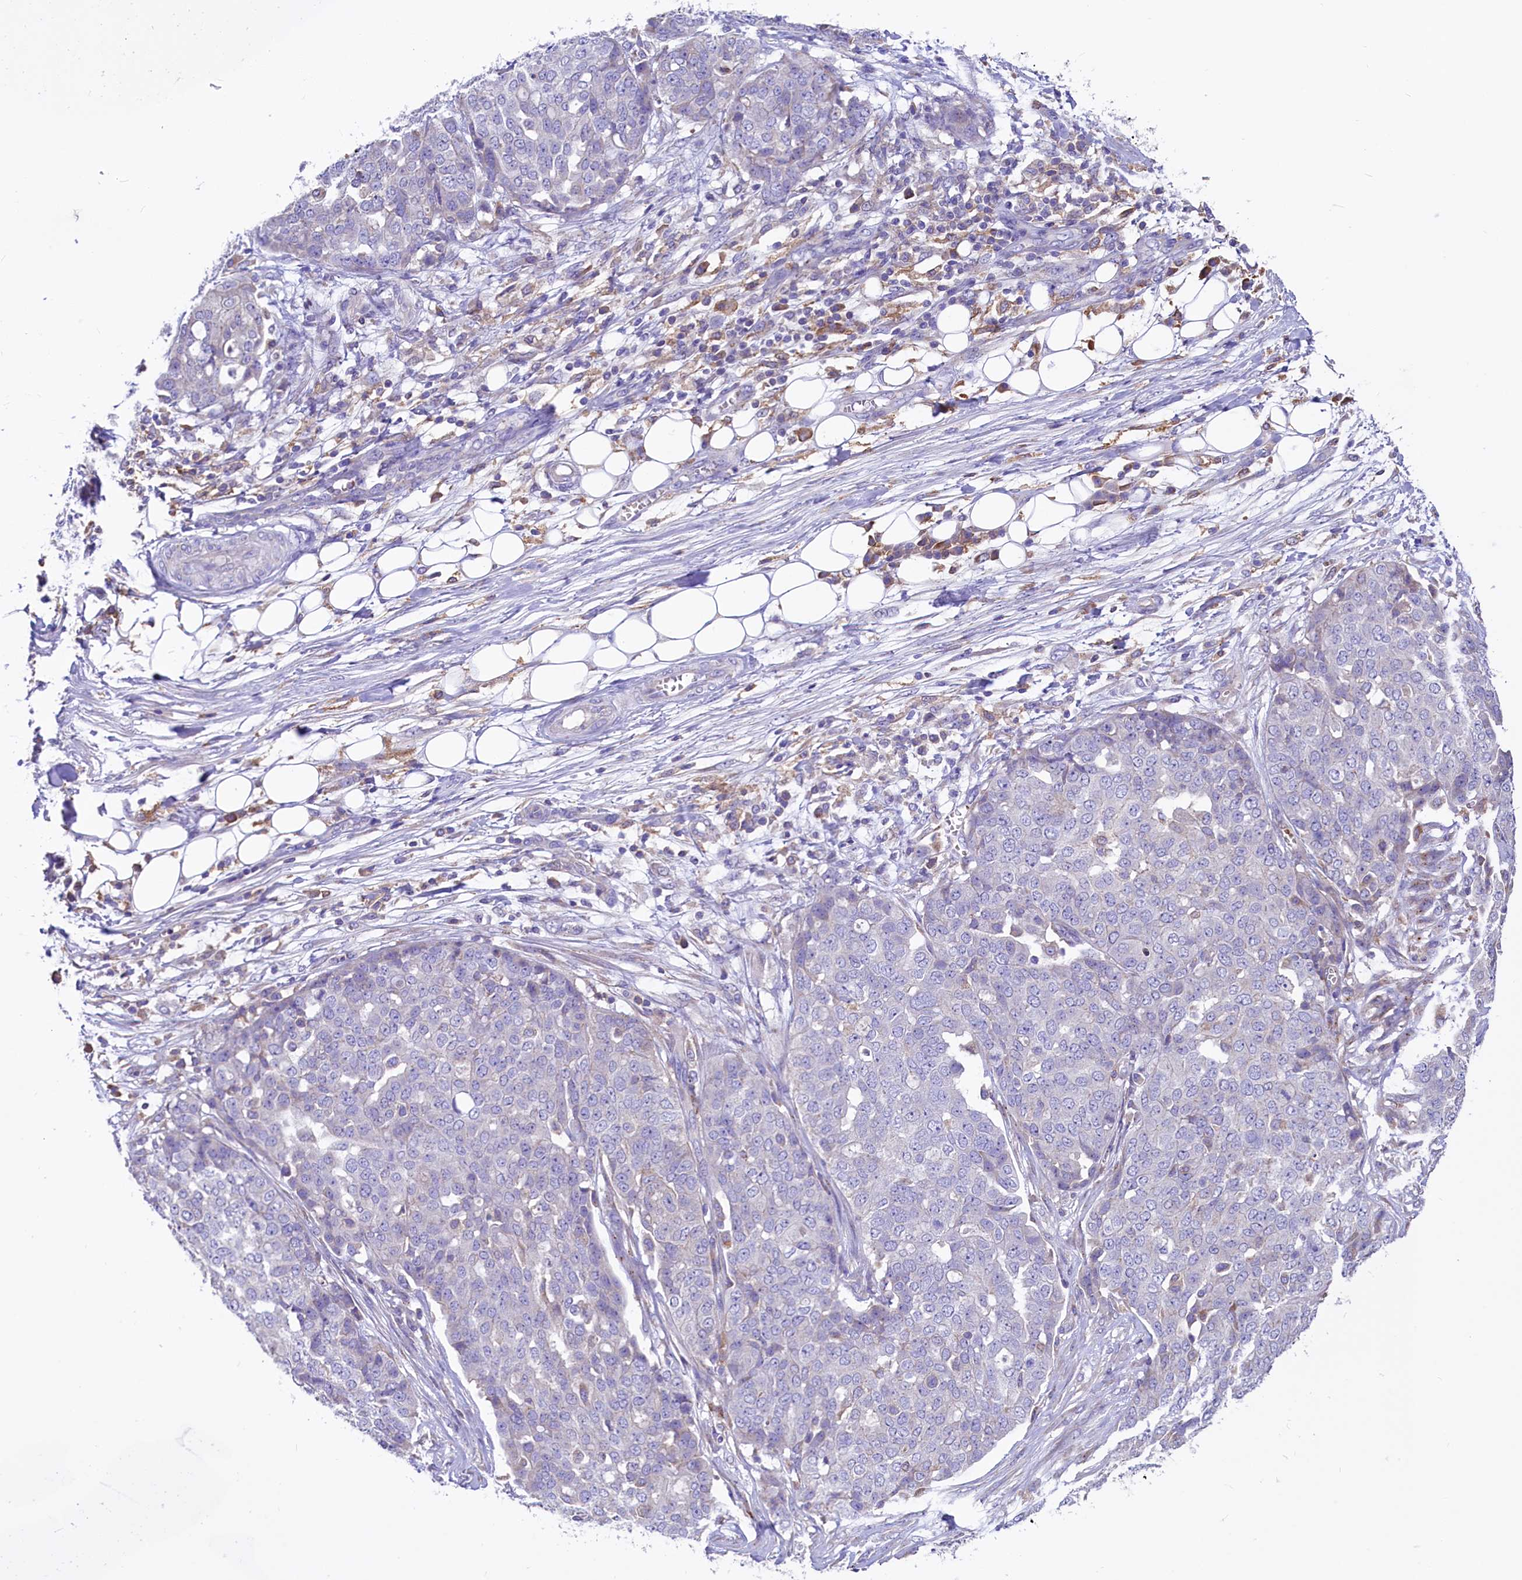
{"staining": {"intensity": "negative", "quantity": "none", "location": "none"}, "tissue": "ovarian cancer", "cell_type": "Tumor cells", "image_type": "cancer", "snomed": [{"axis": "morphology", "description": "Cystadenocarcinoma, serous, NOS"}, {"axis": "topography", "description": "Soft tissue"}, {"axis": "topography", "description": "Ovary"}], "caption": "Ovarian cancer (serous cystadenocarcinoma) stained for a protein using IHC exhibits no staining tumor cells.", "gene": "HPS6", "patient": {"sex": "female", "age": 57}}